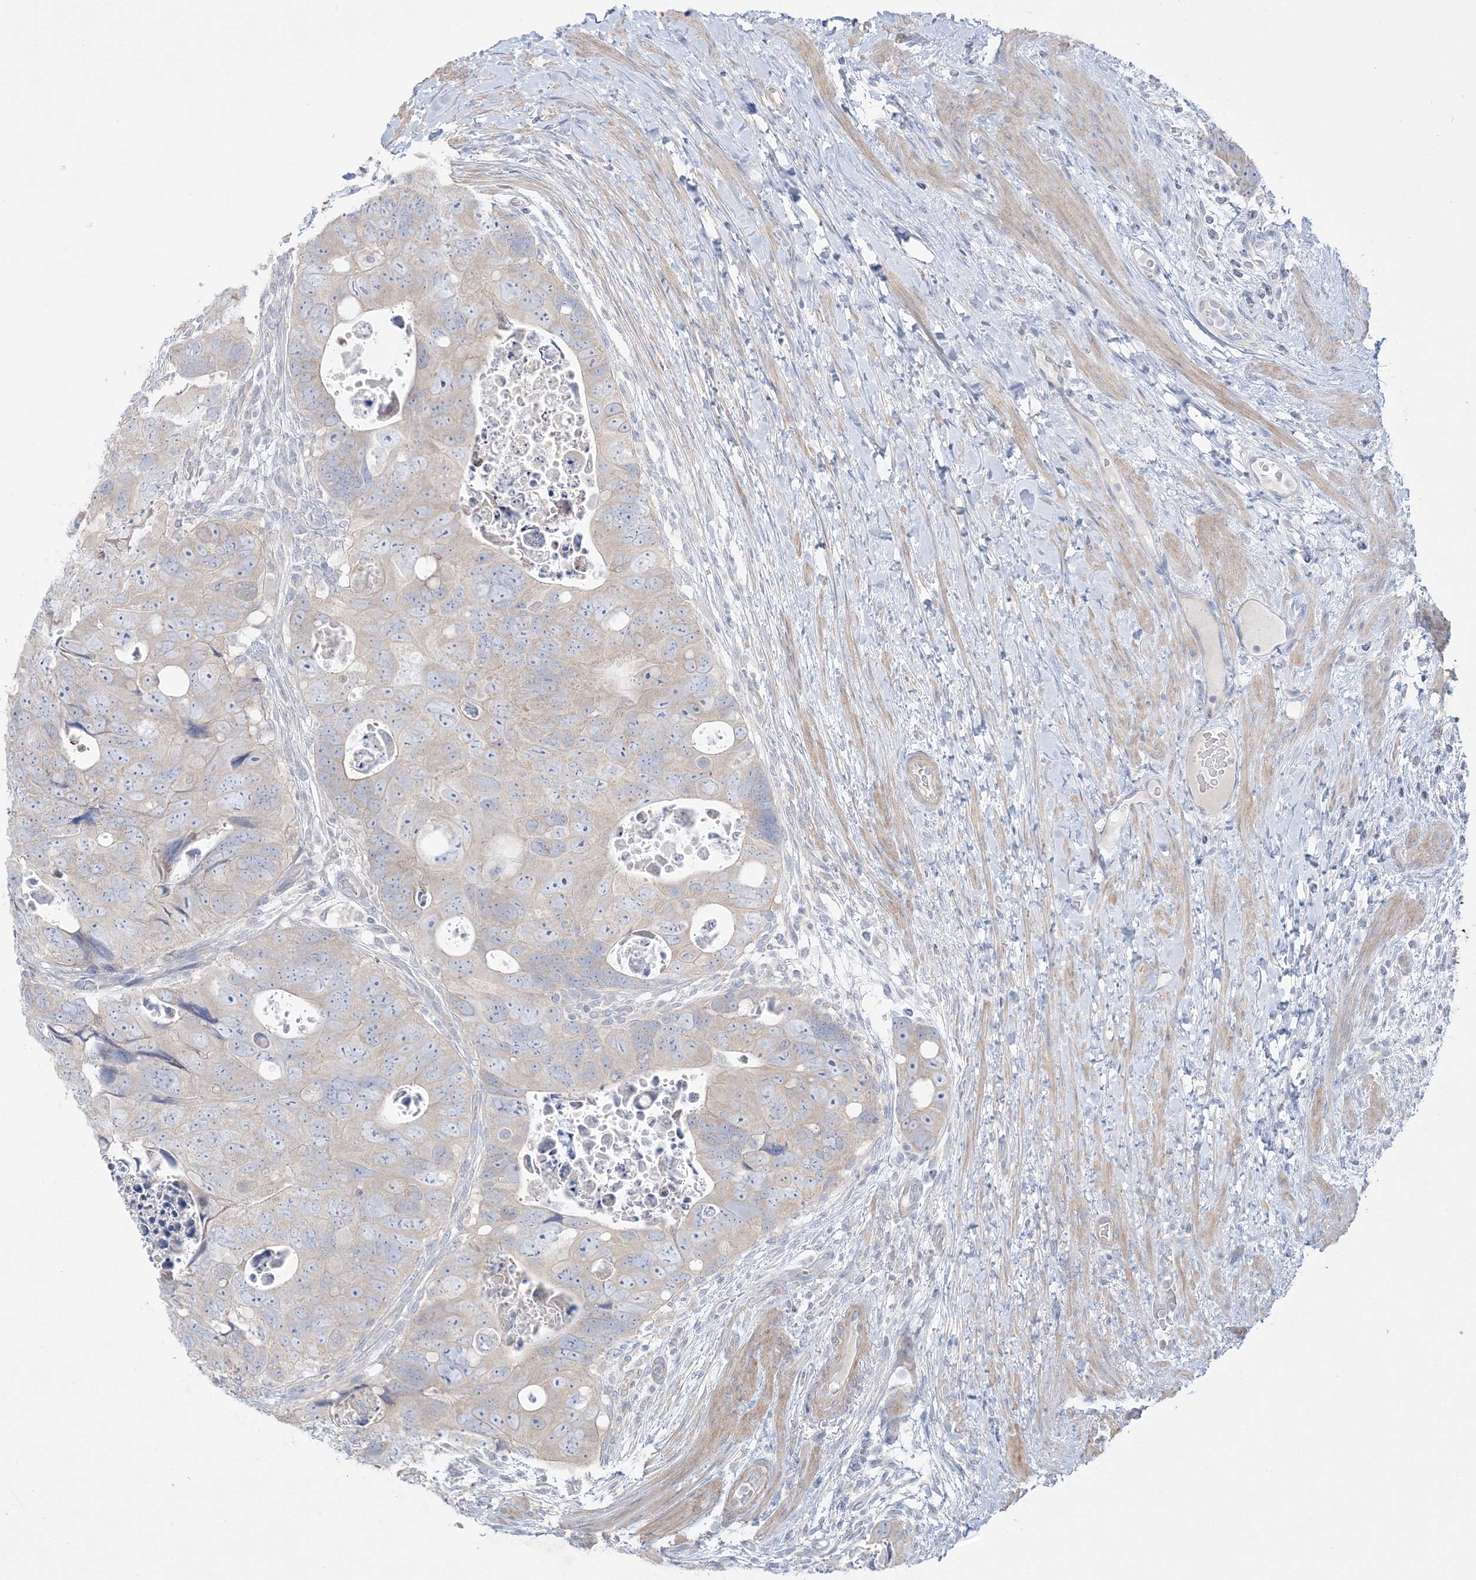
{"staining": {"intensity": "weak", "quantity": "<25%", "location": "cytoplasmic/membranous"}, "tissue": "colorectal cancer", "cell_type": "Tumor cells", "image_type": "cancer", "snomed": [{"axis": "morphology", "description": "Adenocarcinoma, NOS"}, {"axis": "topography", "description": "Rectum"}], "caption": "IHC histopathology image of human colorectal cancer (adenocarcinoma) stained for a protein (brown), which displays no positivity in tumor cells.", "gene": "FAM184A", "patient": {"sex": "male", "age": 59}}